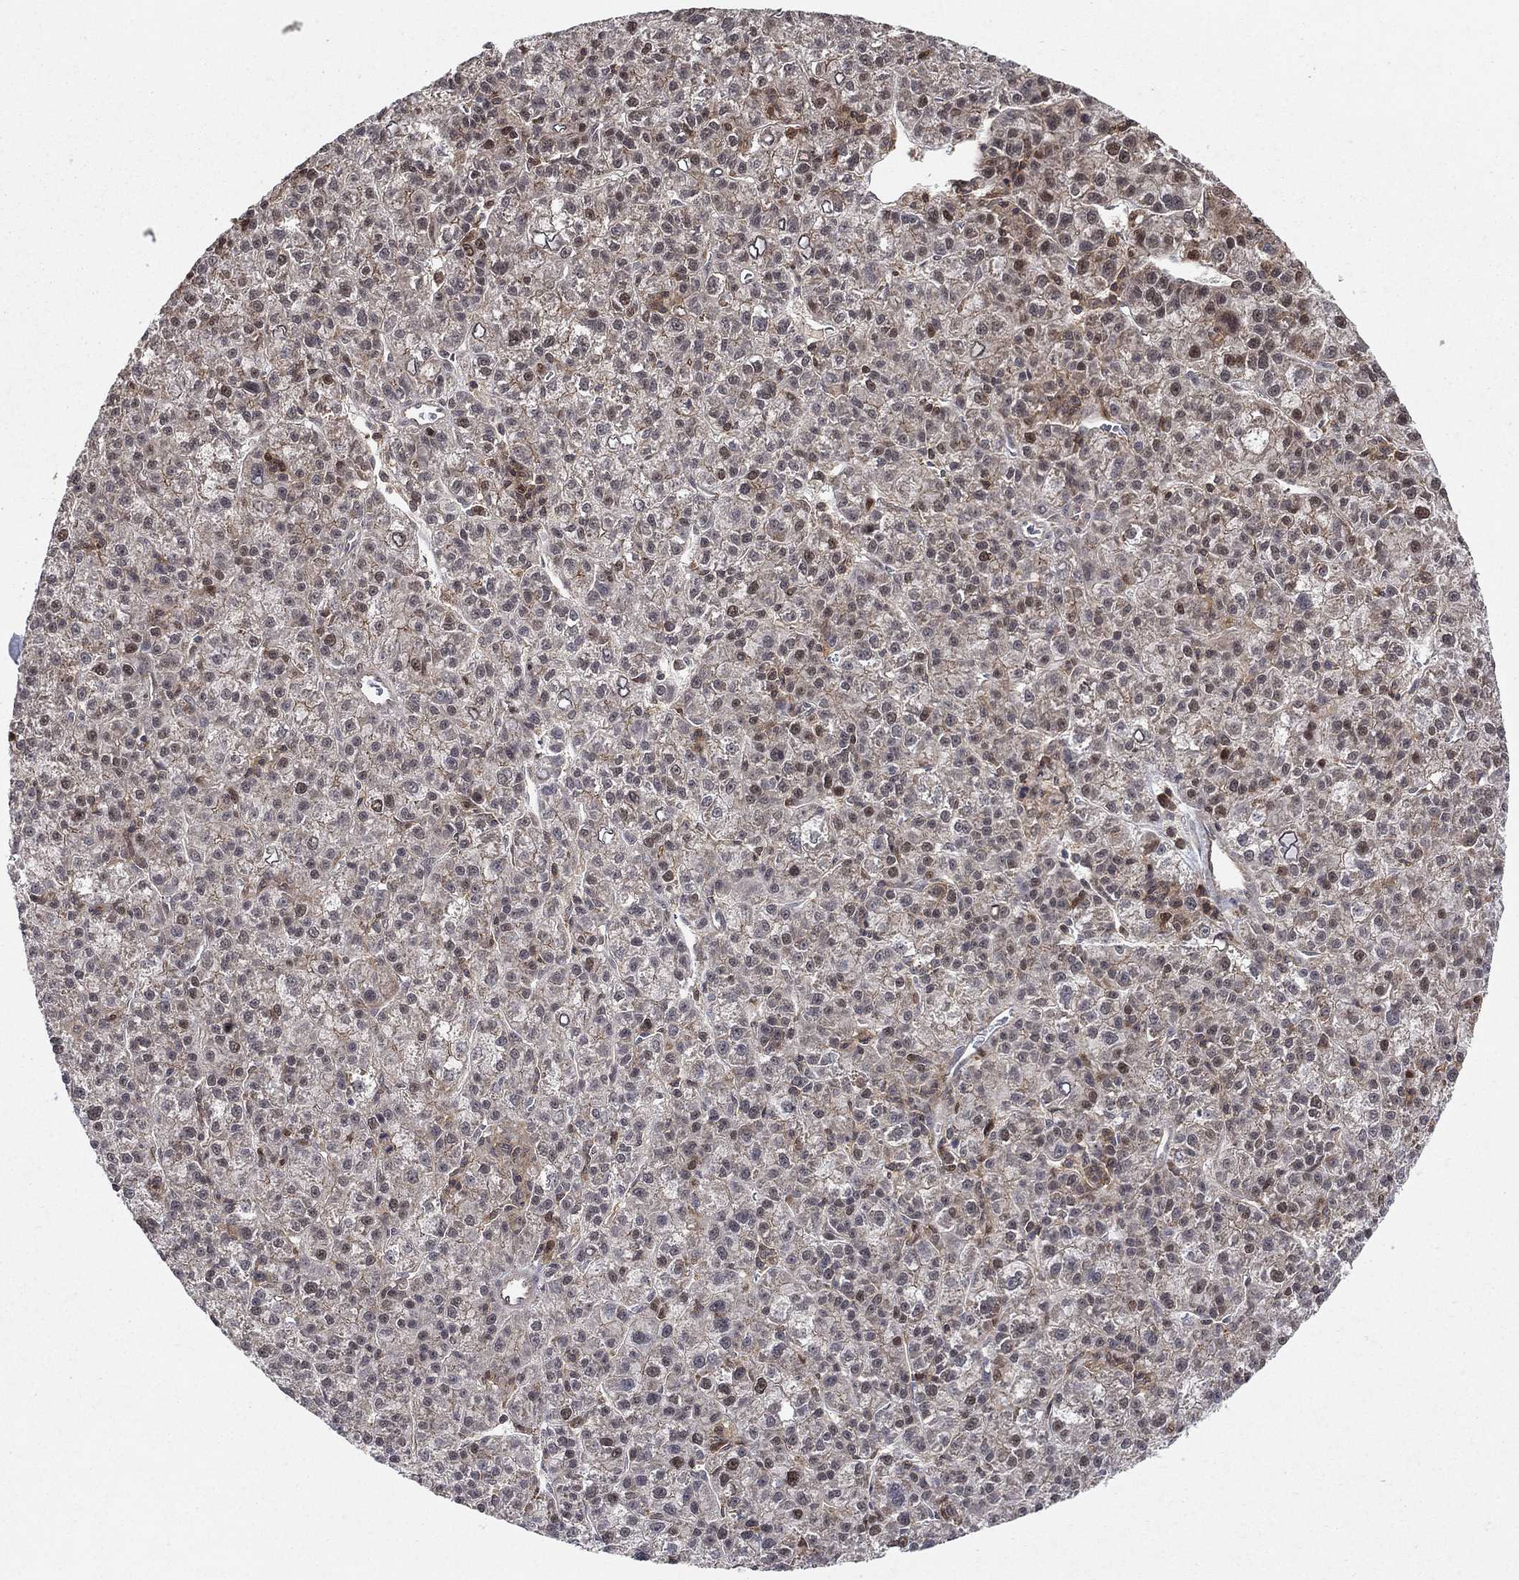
{"staining": {"intensity": "moderate", "quantity": "25%-75%", "location": "cytoplasmic/membranous,nuclear"}, "tissue": "liver cancer", "cell_type": "Tumor cells", "image_type": "cancer", "snomed": [{"axis": "morphology", "description": "Carcinoma, Hepatocellular, NOS"}, {"axis": "topography", "description": "Liver"}], "caption": "A histopathology image of liver cancer (hepatocellular carcinoma) stained for a protein reveals moderate cytoplasmic/membranous and nuclear brown staining in tumor cells. (DAB (3,3'-diaminobenzidine) IHC, brown staining for protein, blue staining for nuclei).", "gene": "CCDC66", "patient": {"sex": "female", "age": 60}}